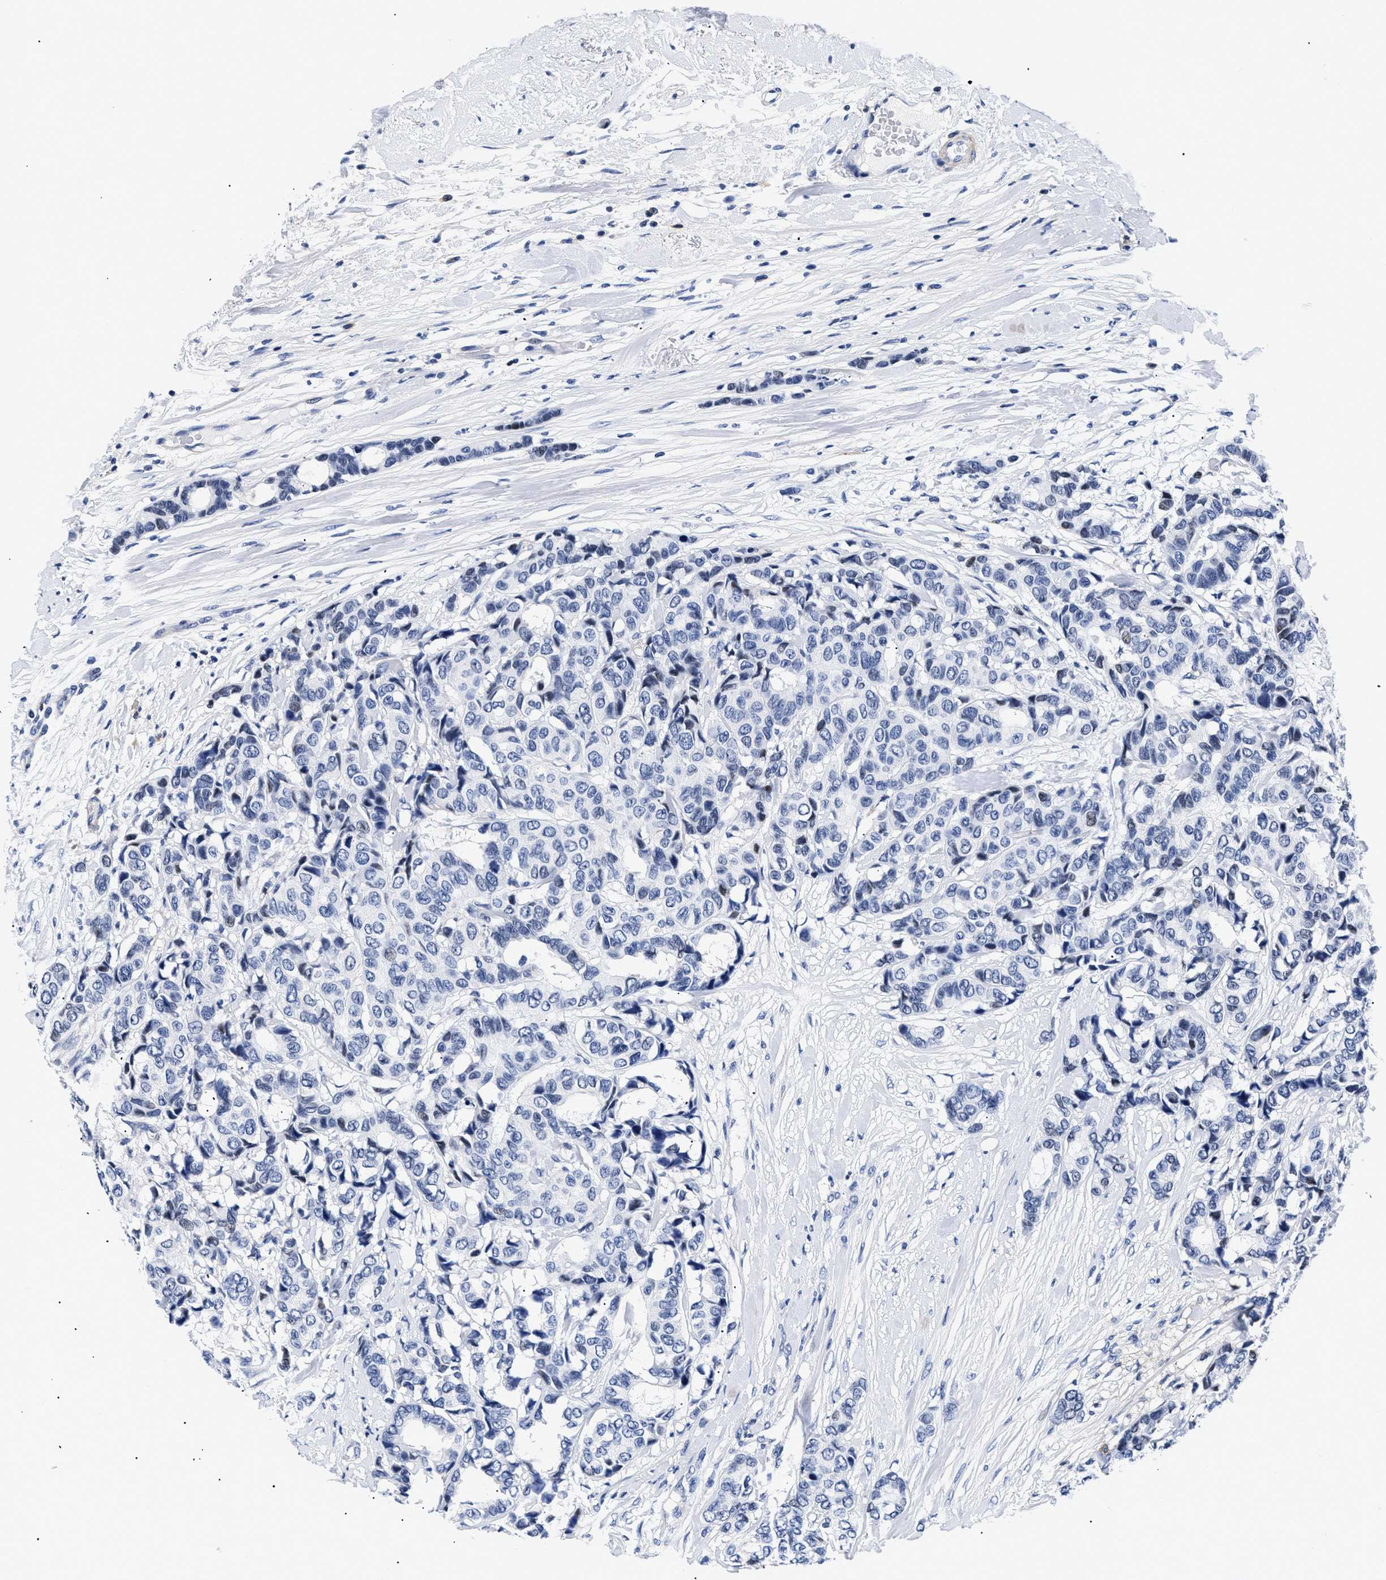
{"staining": {"intensity": "negative", "quantity": "none", "location": "none"}, "tissue": "breast cancer", "cell_type": "Tumor cells", "image_type": "cancer", "snomed": [{"axis": "morphology", "description": "Duct carcinoma"}, {"axis": "topography", "description": "Breast"}], "caption": "An image of human intraductal carcinoma (breast) is negative for staining in tumor cells.", "gene": "SHD", "patient": {"sex": "female", "age": 87}}